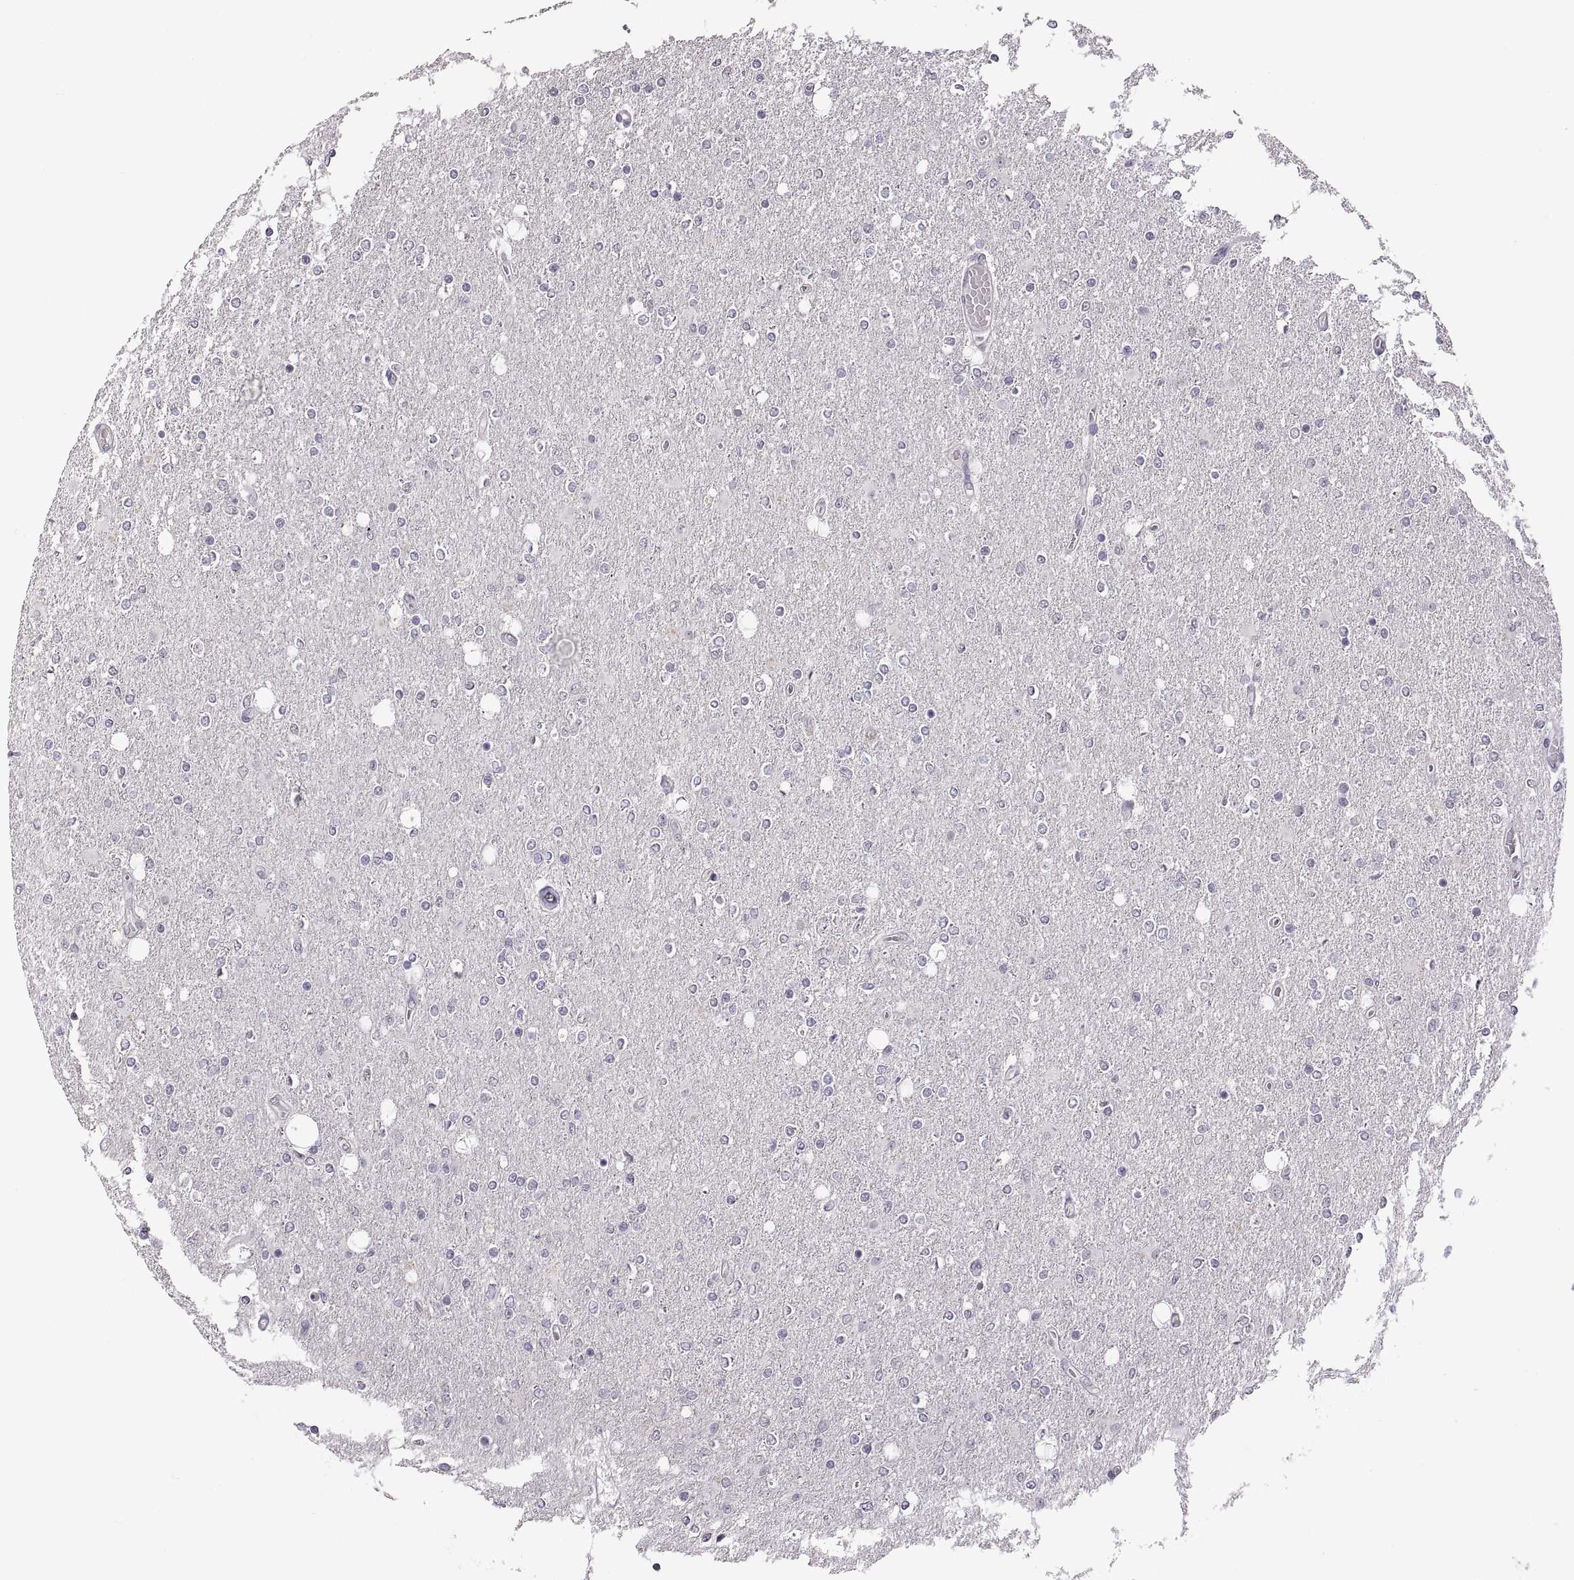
{"staining": {"intensity": "negative", "quantity": "none", "location": "none"}, "tissue": "glioma", "cell_type": "Tumor cells", "image_type": "cancer", "snomed": [{"axis": "morphology", "description": "Glioma, malignant, High grade"}, {"axis": "topography", "description": "Cerebral cortex"}], "caption": "This histopathology image is of glioma stained with IHC to label a protein in brown with the nuclei are counter-stained blue. There is no expression in tumor cells.", "gene": "NEK2", "patient": {"sex": "male", "age": 70}}